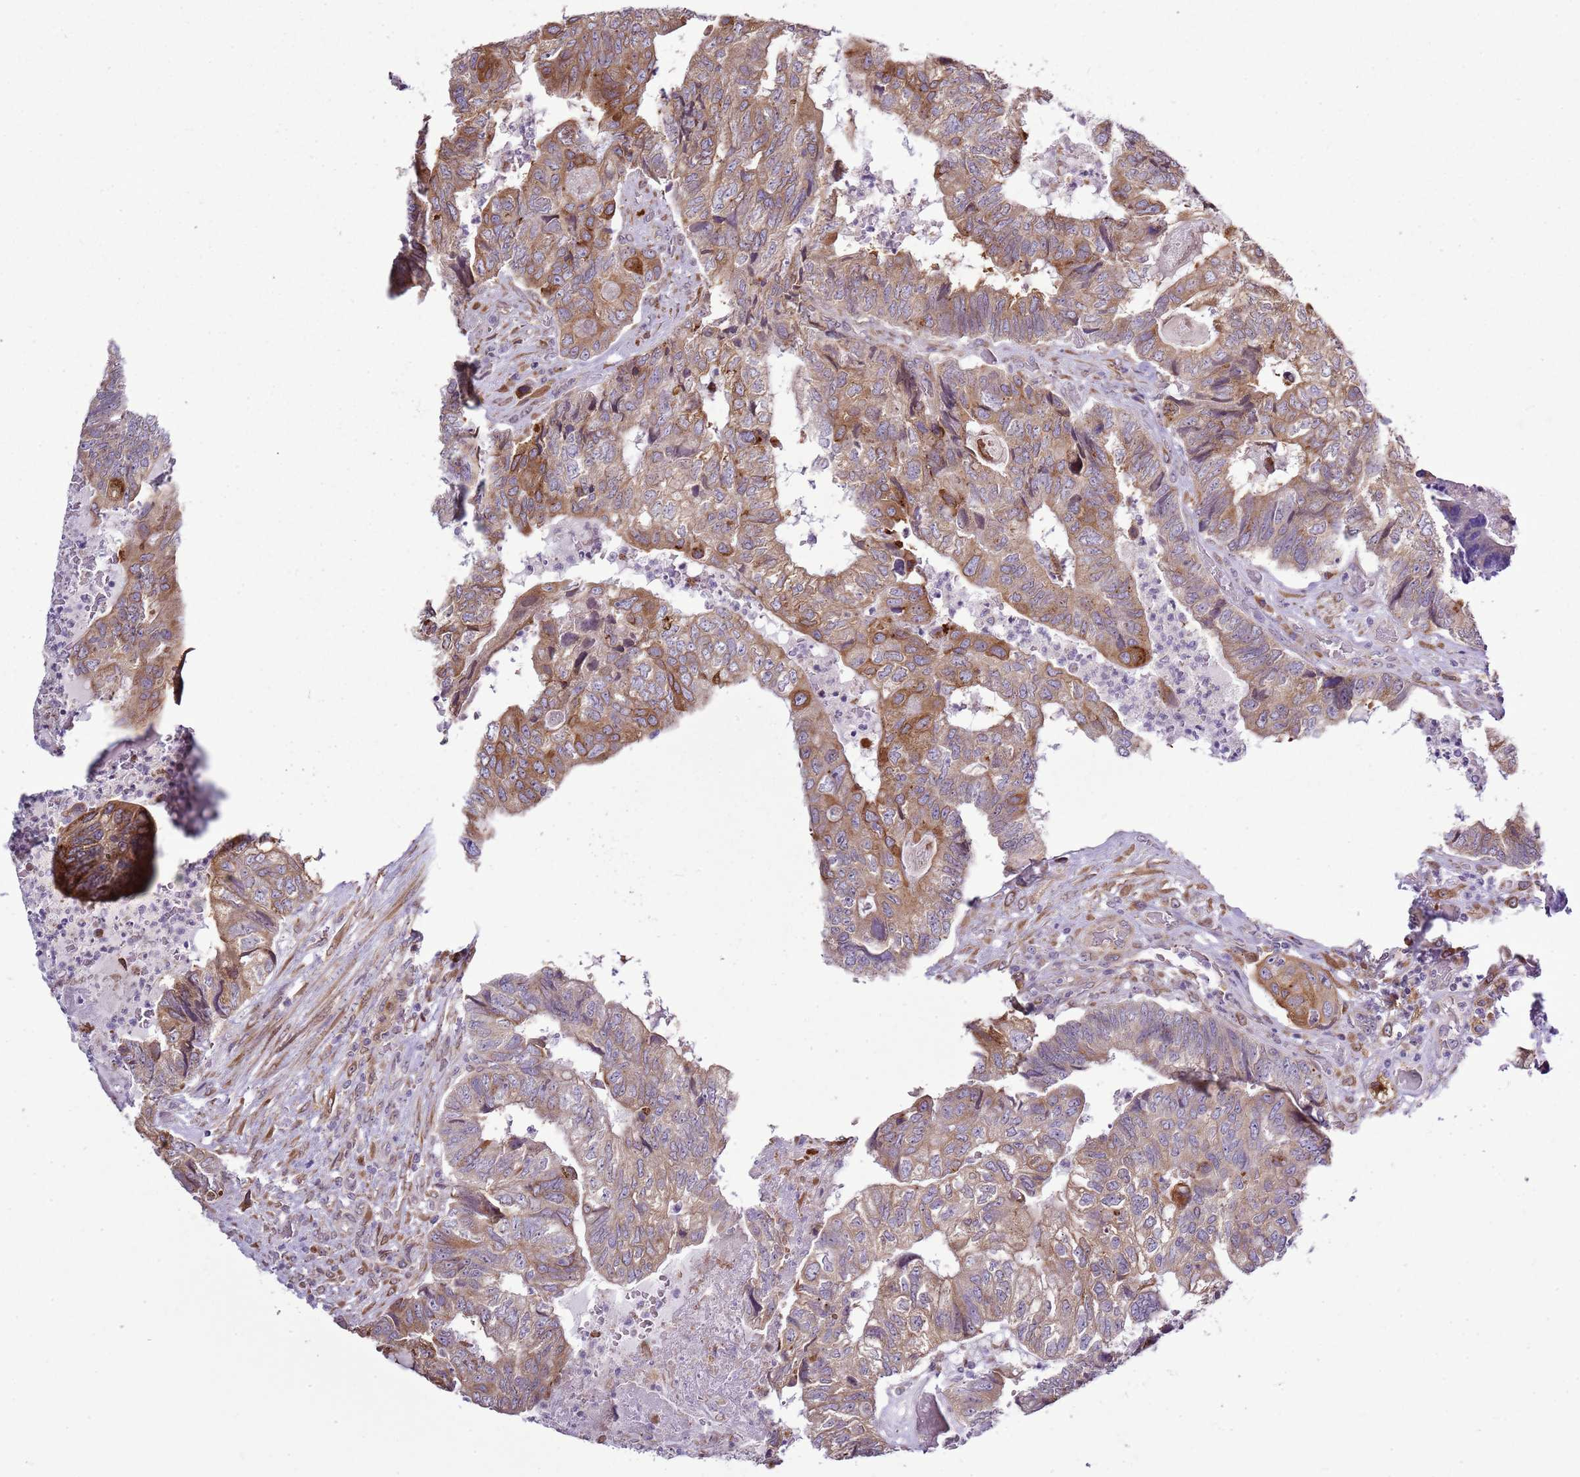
{"staining": {"intensity": "moderate", "quantity": ">75%", "location": "cytoplasmic/membranous"}, "tissue": "colorectal cancer", "cell_type": "Tumor cells", "image_type": "cancer", "snomed": [{"axis": "morphology", "description": "Adenocarcinoma, NOS"}, {"axis": "topography", "description": "Colon"}], "caption": "Approximately >75% of tumor cells in colorectal cancer (adenocarcinoma) show moderate cytoplasmic/membranous protein staining as visualized by brown immunohistochemical staining.", "gene": "TMED10", "patient": {"sex": "female", "age": 67}}